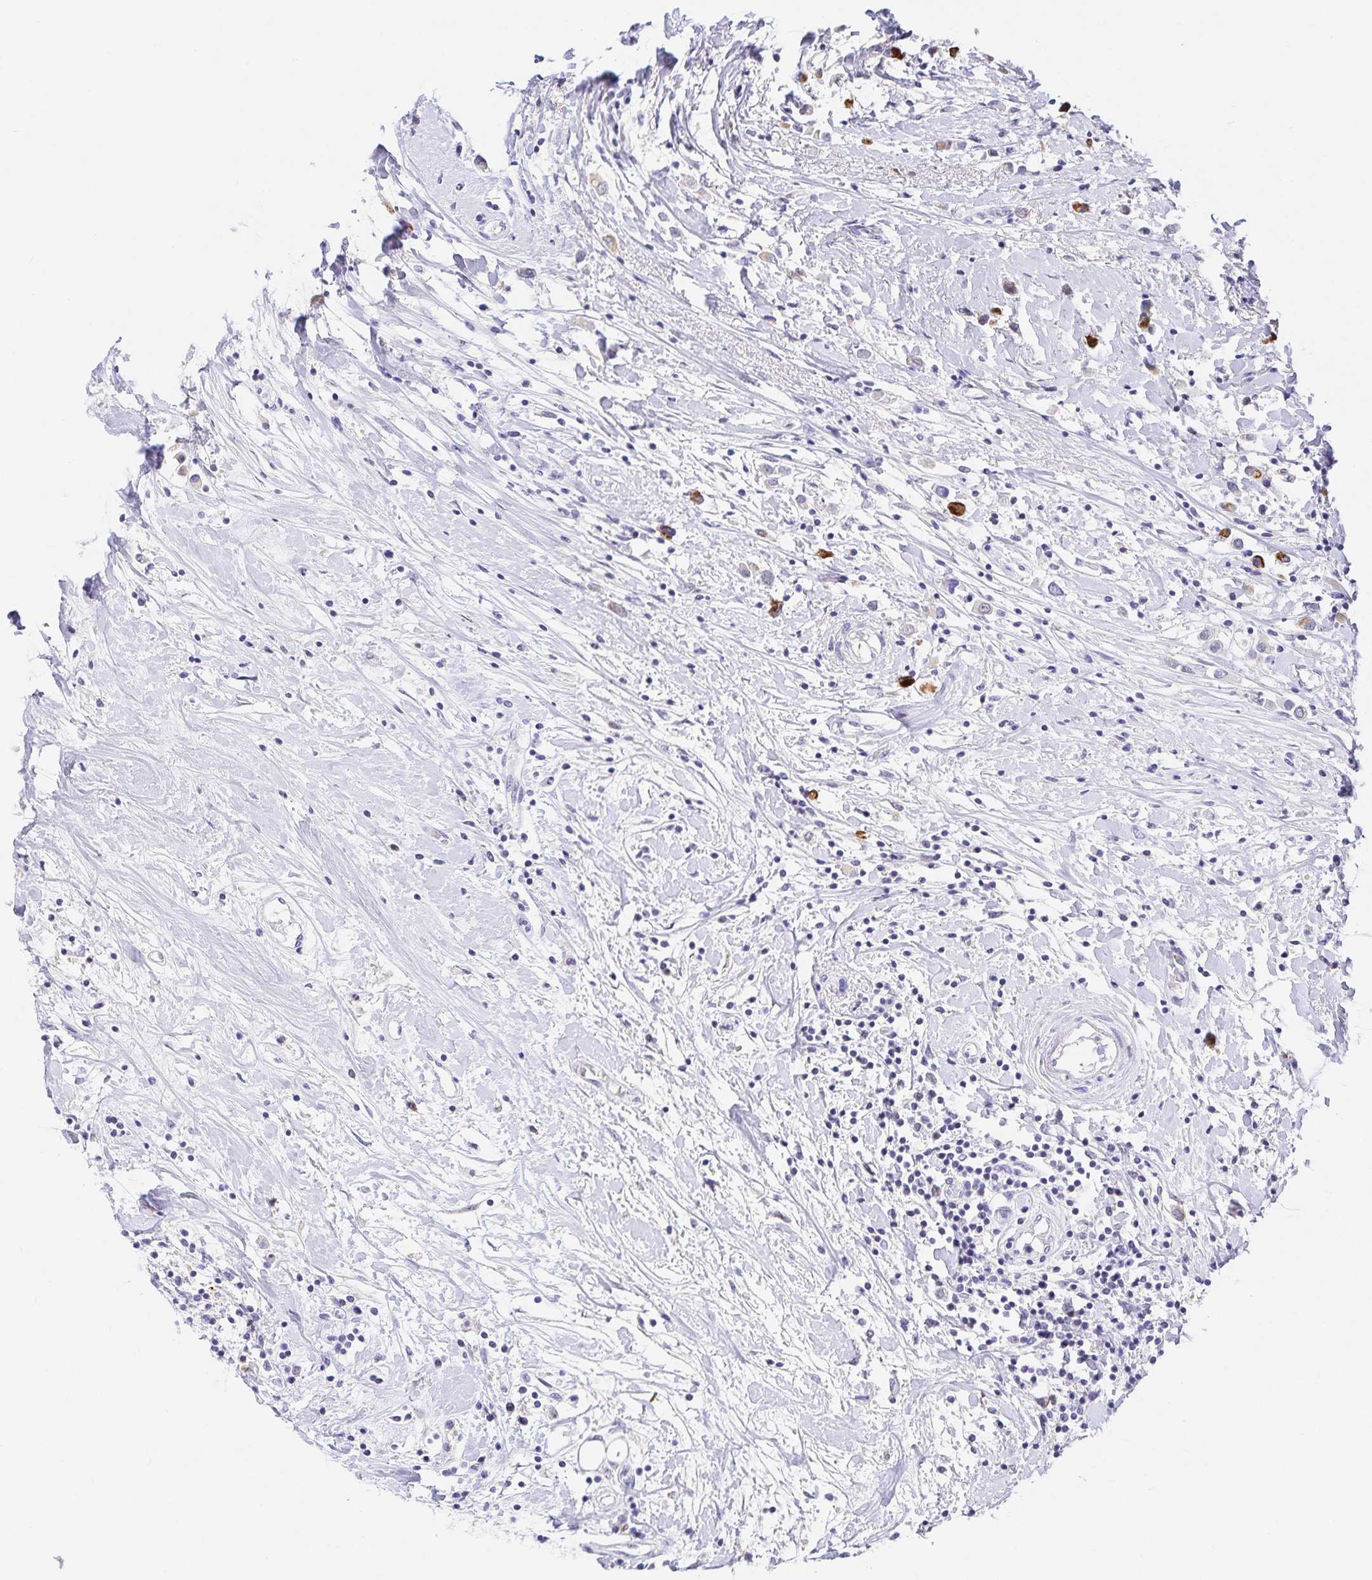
{"staining": {"intensity": "strong", "quantity": "<25%", "location": "cytoplasmic/membranous"}, "tissue": "breast cancer", "cell_type": "Tumor cells", "image_type": "cancer", "snomed": [{"axis": "morphology", "description": "Duct carcinoma"}, {"axis": "topography", "description": "Breast"}], "caption": "IHC photomicrograph of neoplastic tissue: human breast cancer (infiltrating ductal carcinoma) stained using IHC exhibits medium levels of strong protein expression localized specifically in the cytoplasmic/membranous of tumor cells, appearing as a cytoplasmic/membranous brown color.", "gene": "KBTBD13", "patient": {"sex": "female", "age": 61}}